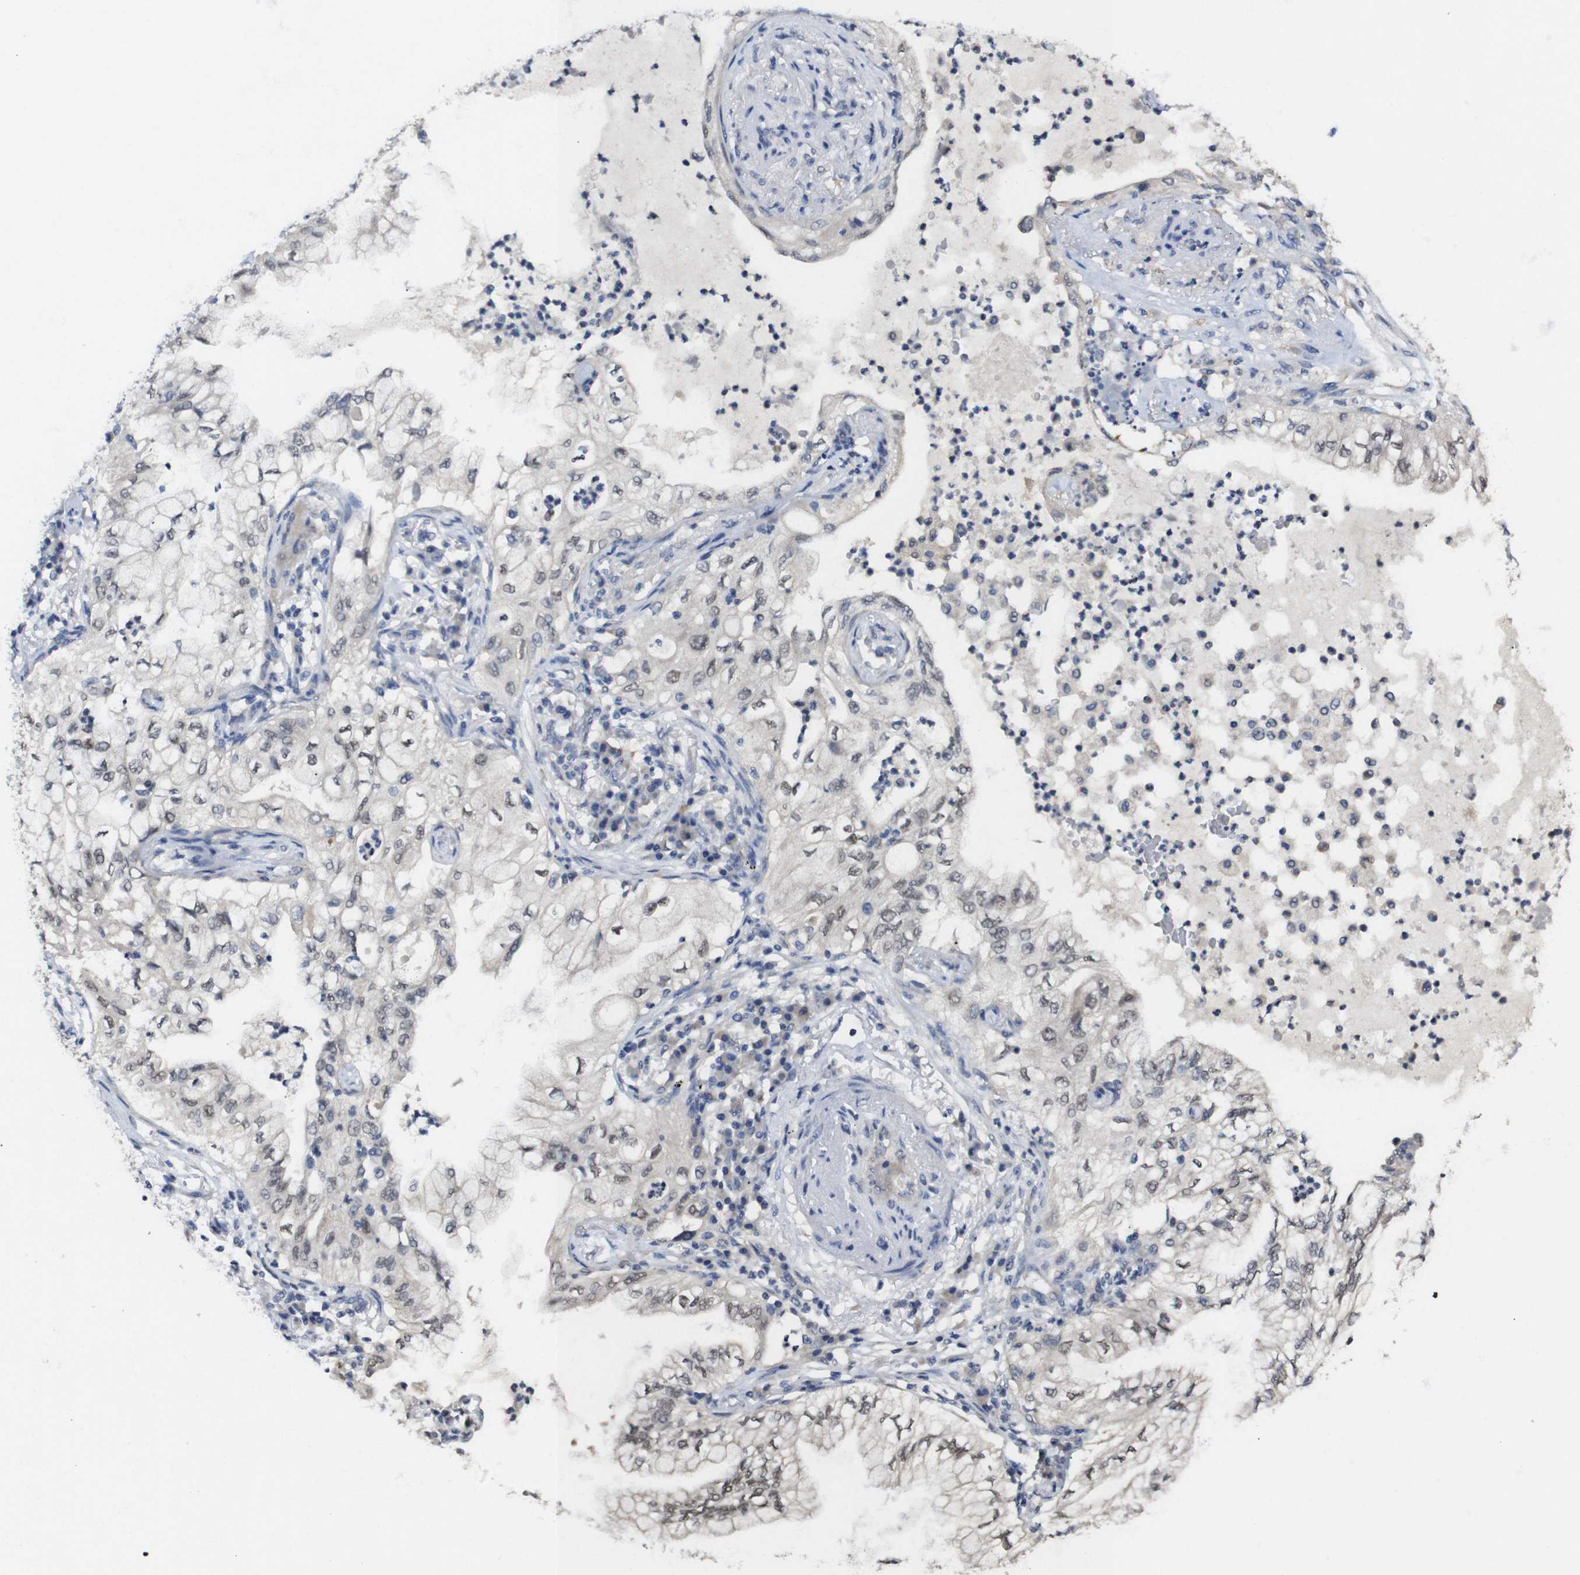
{"staining": {"intensity": "moderate", "quantity": "25%-75%", "location": "nuclear"}, "tissue": "lung cancer", "cell_type": "Tumor cells", "image_type": "cancer", "snomed": [{"axis": "morphology", "description": "Adenocarcinoma, NOS"}, {"axis": "topography", "description": "Lung"}], "caption": "A brown stain labels moderate nuclear positivity of a protein in lung adenocarcinoma tumor cells. (Stains: DAB (3,3'-diaminobenzidine) in brown, nuclei in blue, Microscopy: brightfield microscopy at high magnification).", "gene": "HNF1A", "patient": {"sex": "female", "age": 70}}